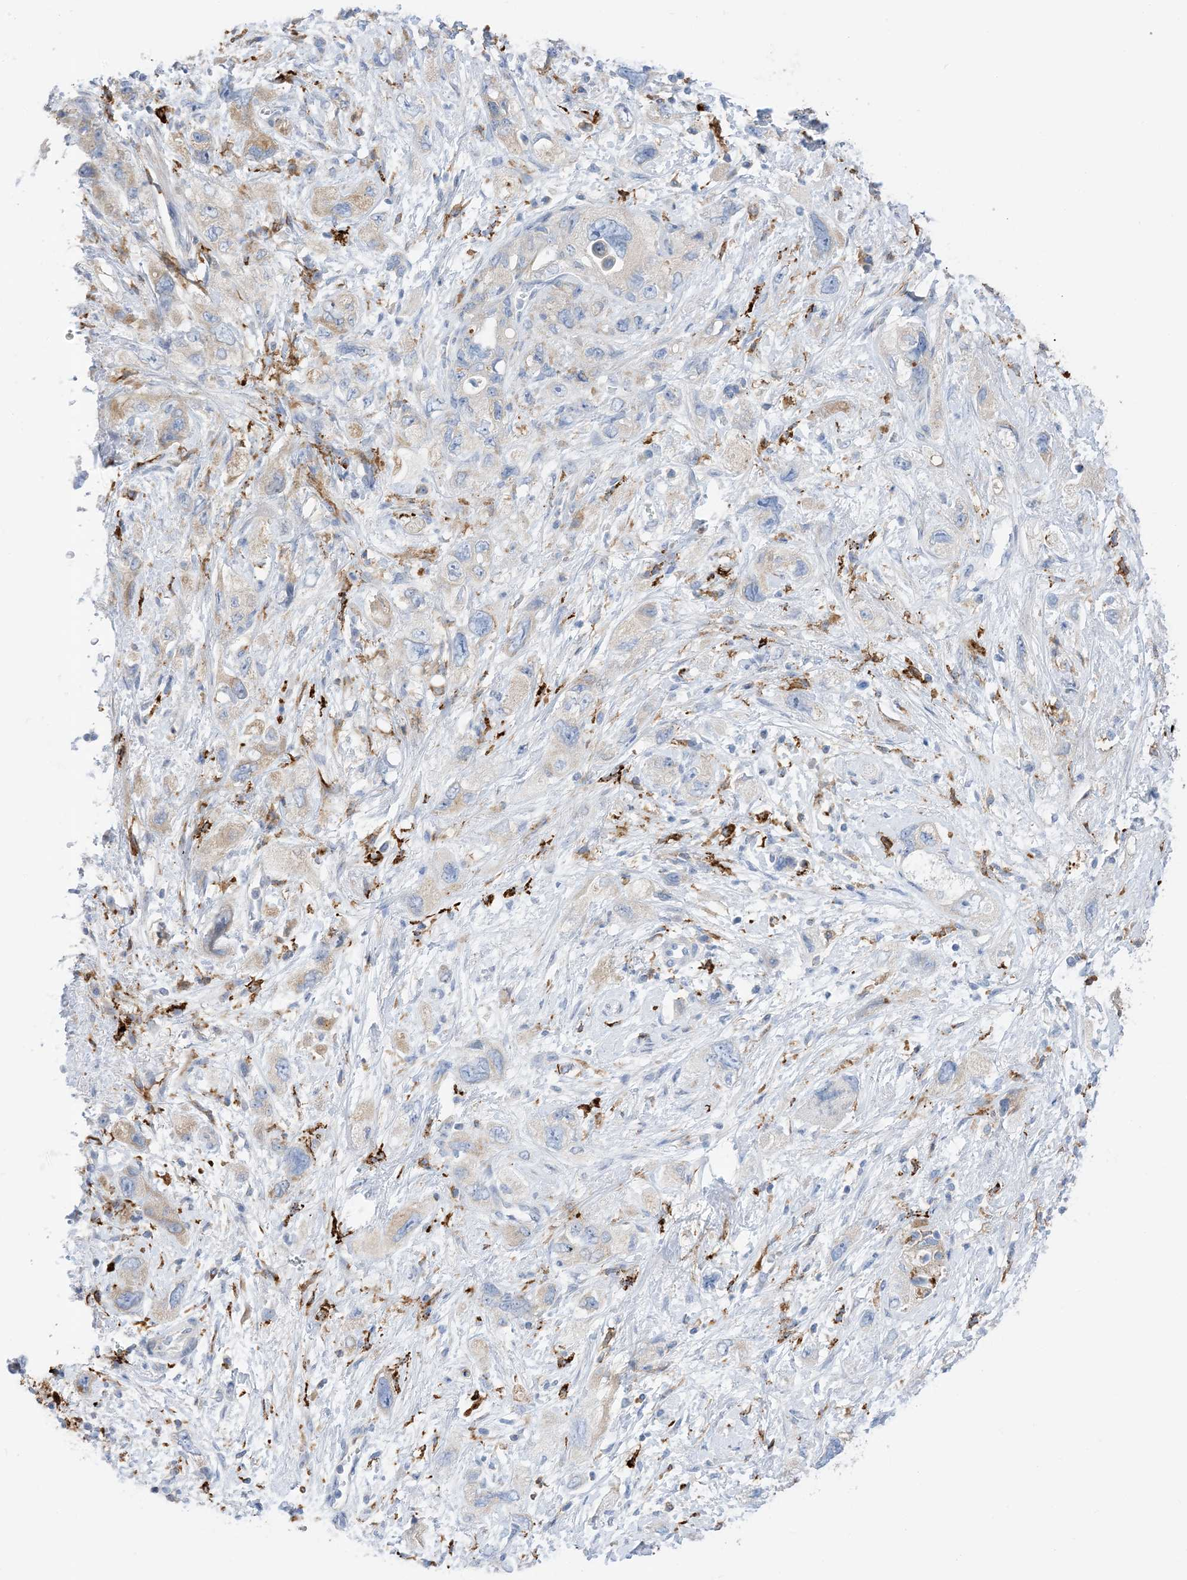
{"staining": {"intensity": "weak", "quantity": "<25%", "location": "cytoplasmic/membranous"}, "tissue": "pancreatic cancer", "cell_type": "Tumor cells", "image_type": "cancer", "snomed": [{"axis": "morphology", "description": "Adenocarcinoma, NOS"}, {"axis": "topography", "description": "Pancreas"}], "caption": "Tumor cells are negative for protein expression in human pancreatic adenocarcinoma.", "gene": "DPH3", "patient": {"sex": "female", "age": 73}}